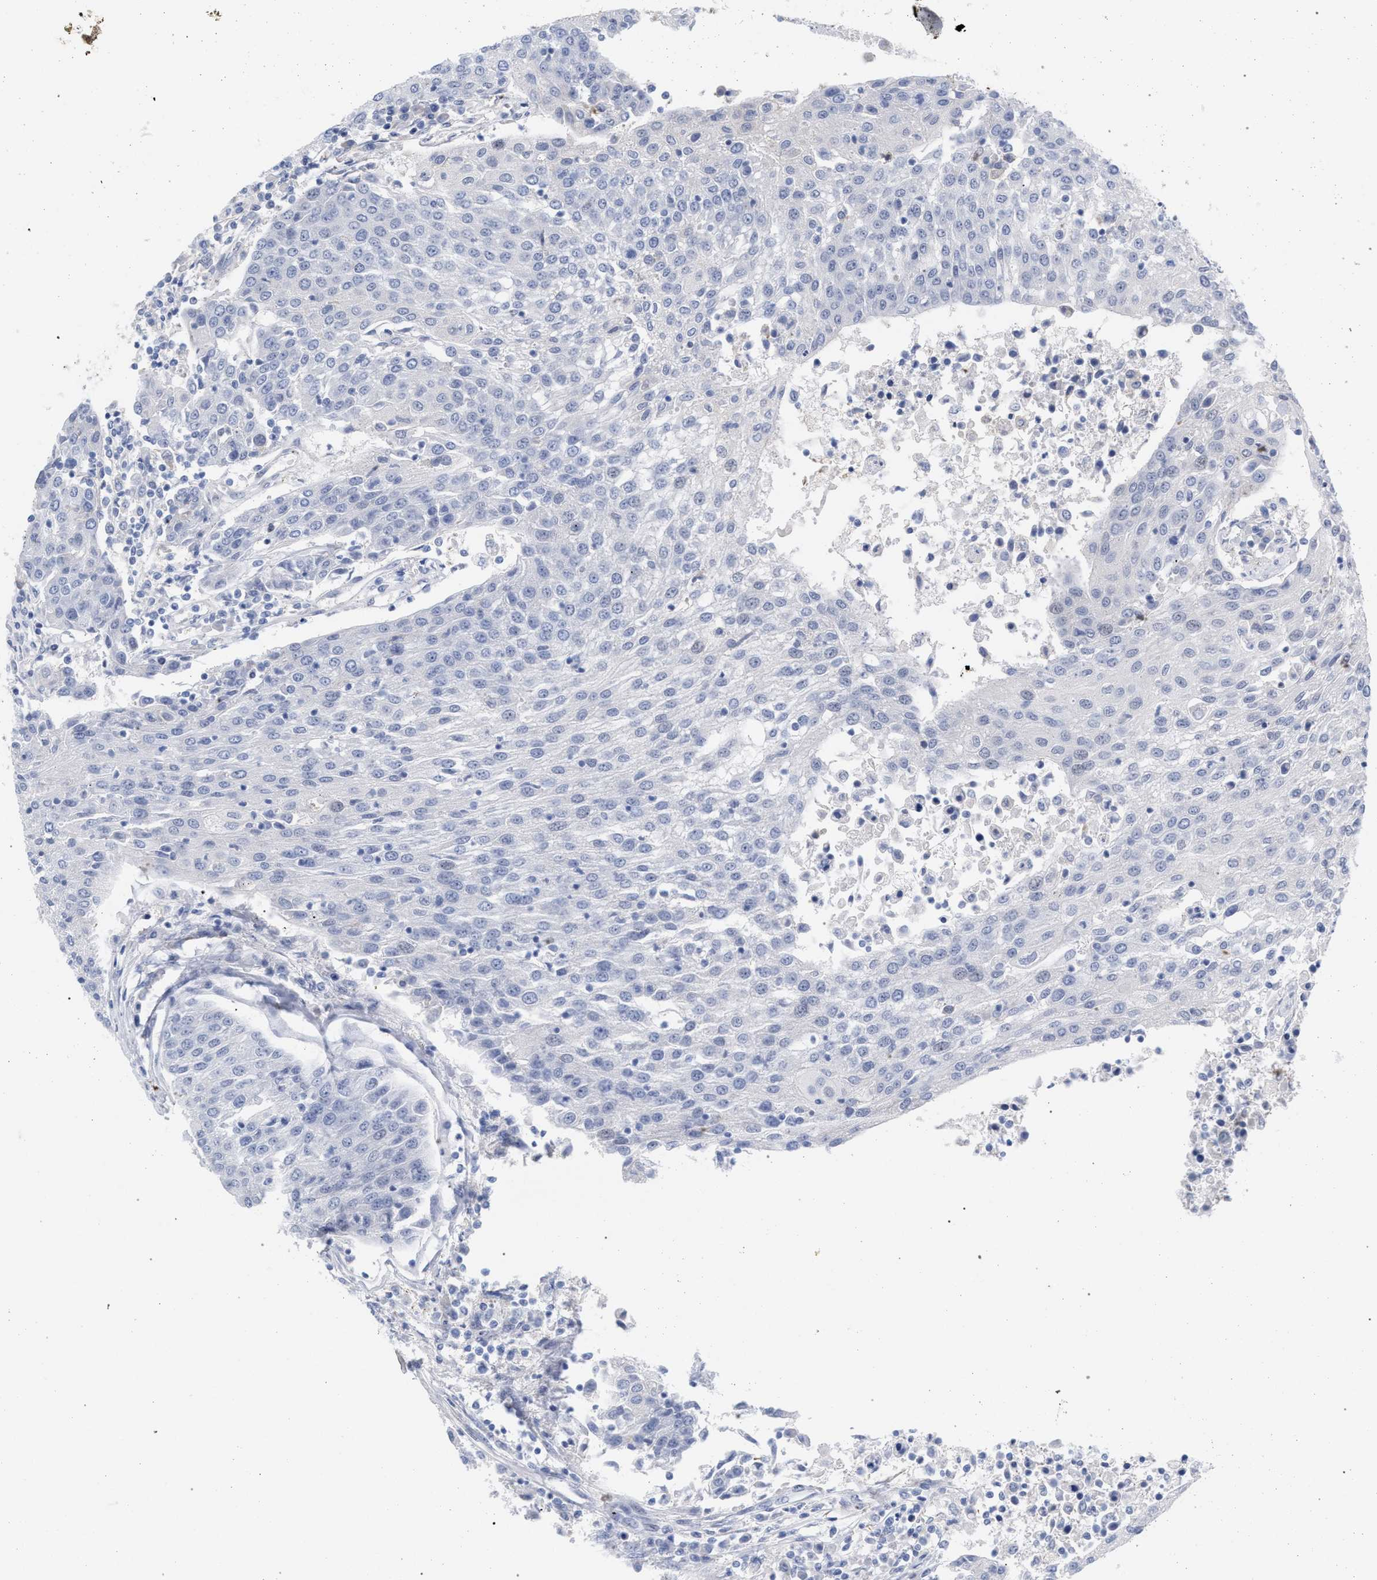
{"staining": {"intensity": "negative", "quantity": "none", "location": "none"}, "tissue": "urothelial cancer", "cell_type": "Tumor cells", "image_type": "cancer", "snomed": [{"axis": "morphology", "description": "Urothelial carcinoma, High grade"}, {"axis": "topography", "description": "Urinary bladder"}], "caption": "Immunohistochemistry image of neoplastic tissue: urothelial cancer stained with DAB (3,3'-diaminobenzidine) reveals no significant protein expression in tumor cells.", "gene": "FHOD3", "patient": {"sex": "female", "age": 85}}